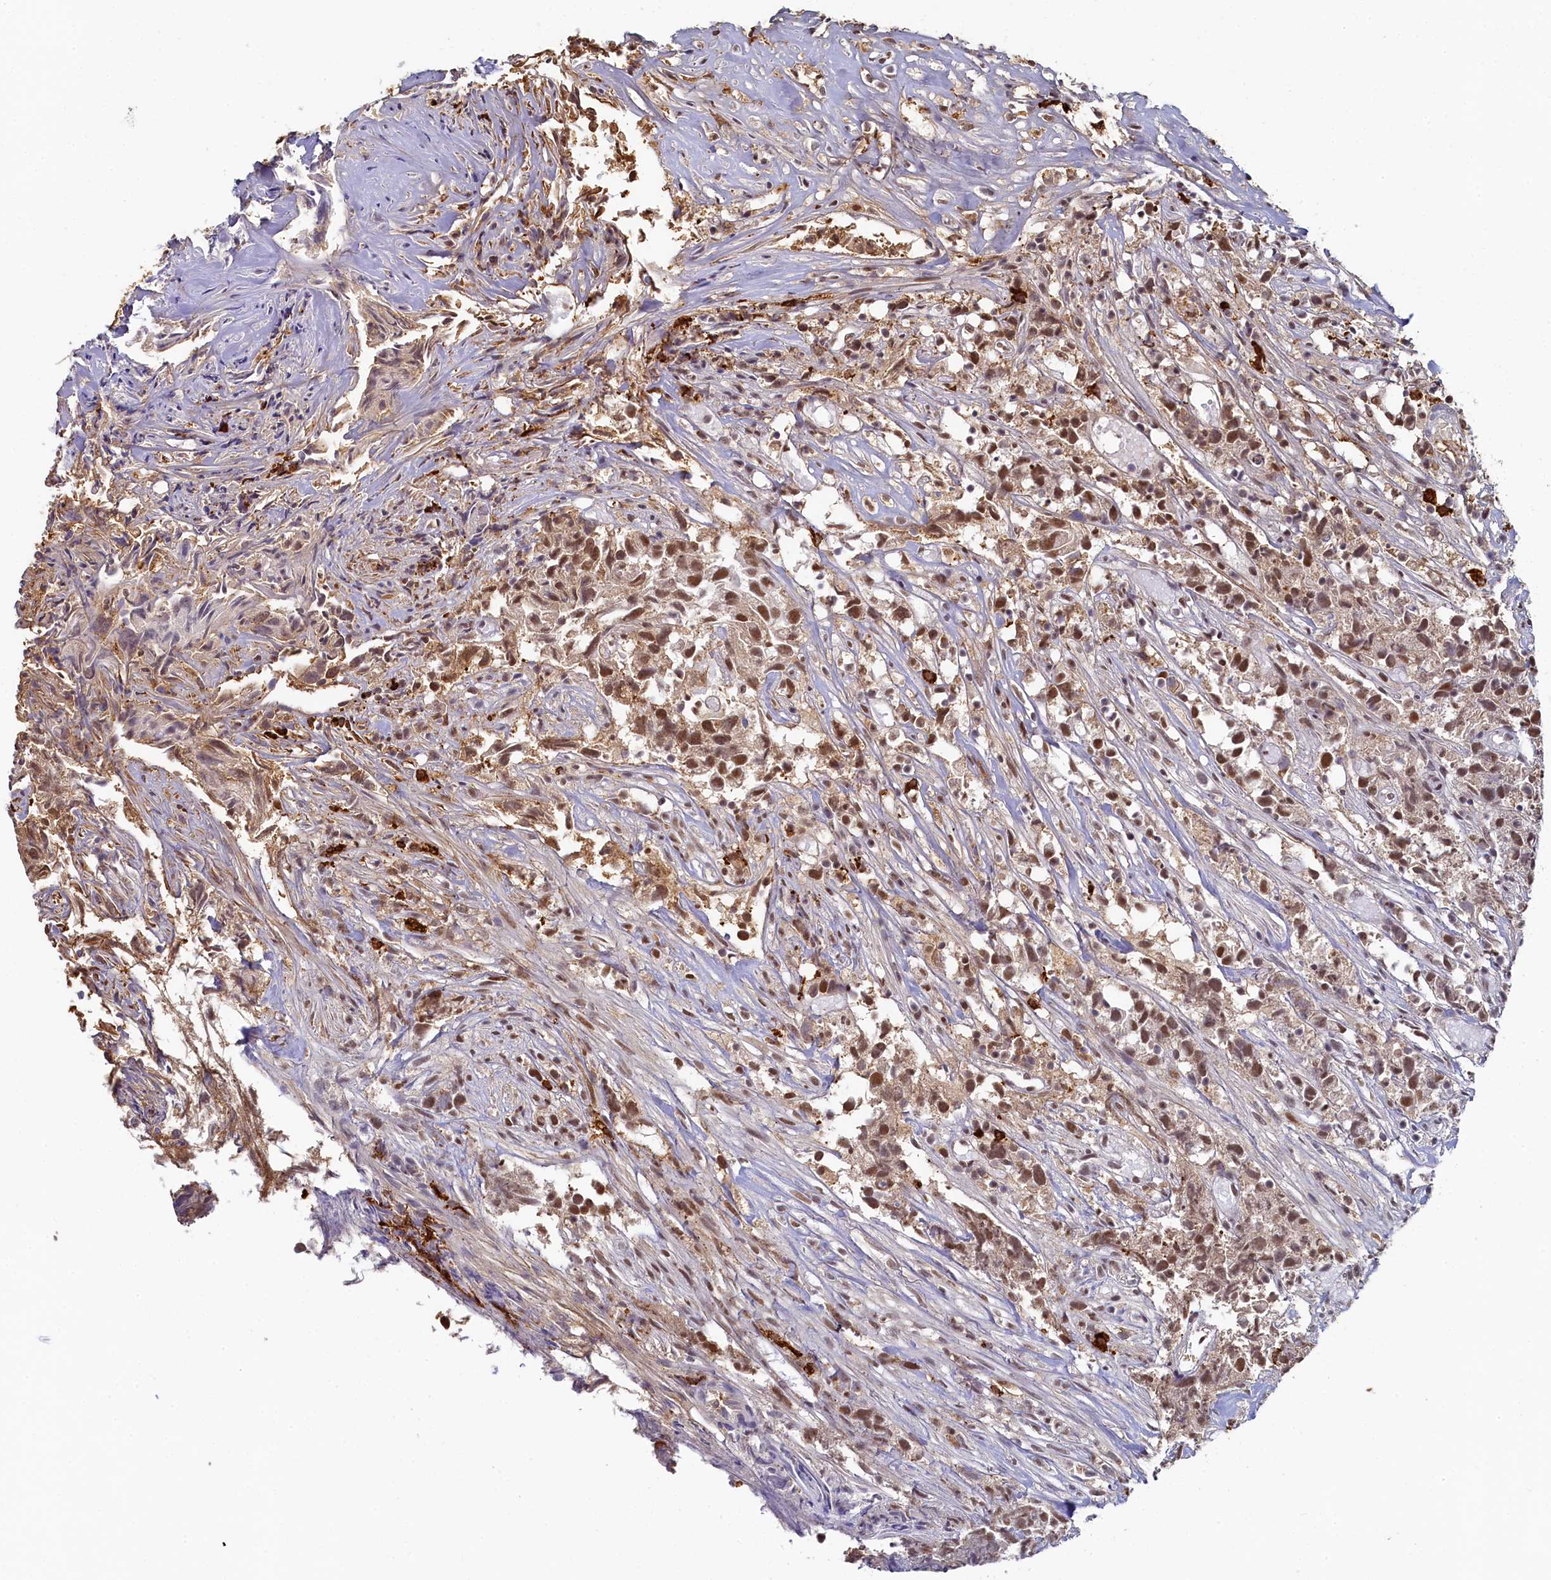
{"staining": {"intensity": "moderate", "quantity": ">75%", "location": "nuclear"}, "tissue": "urothelial cancer", "cell_type": "Tumor cells", "image_type": "cancer", "snomed": [{"axis": "morphology", "description": "Urothelial carcinoma, High grade"}, {"axis": "topography", "description": "Urinary bladder"}], "caption": "Immunohistochemical staining of human urothelial cancer exhibits medium levels of moderate nuclear positivity in approximately >75% of tumor cells.", "gene": "INTS14", "patient": {"sex": "female", "age": 75}}